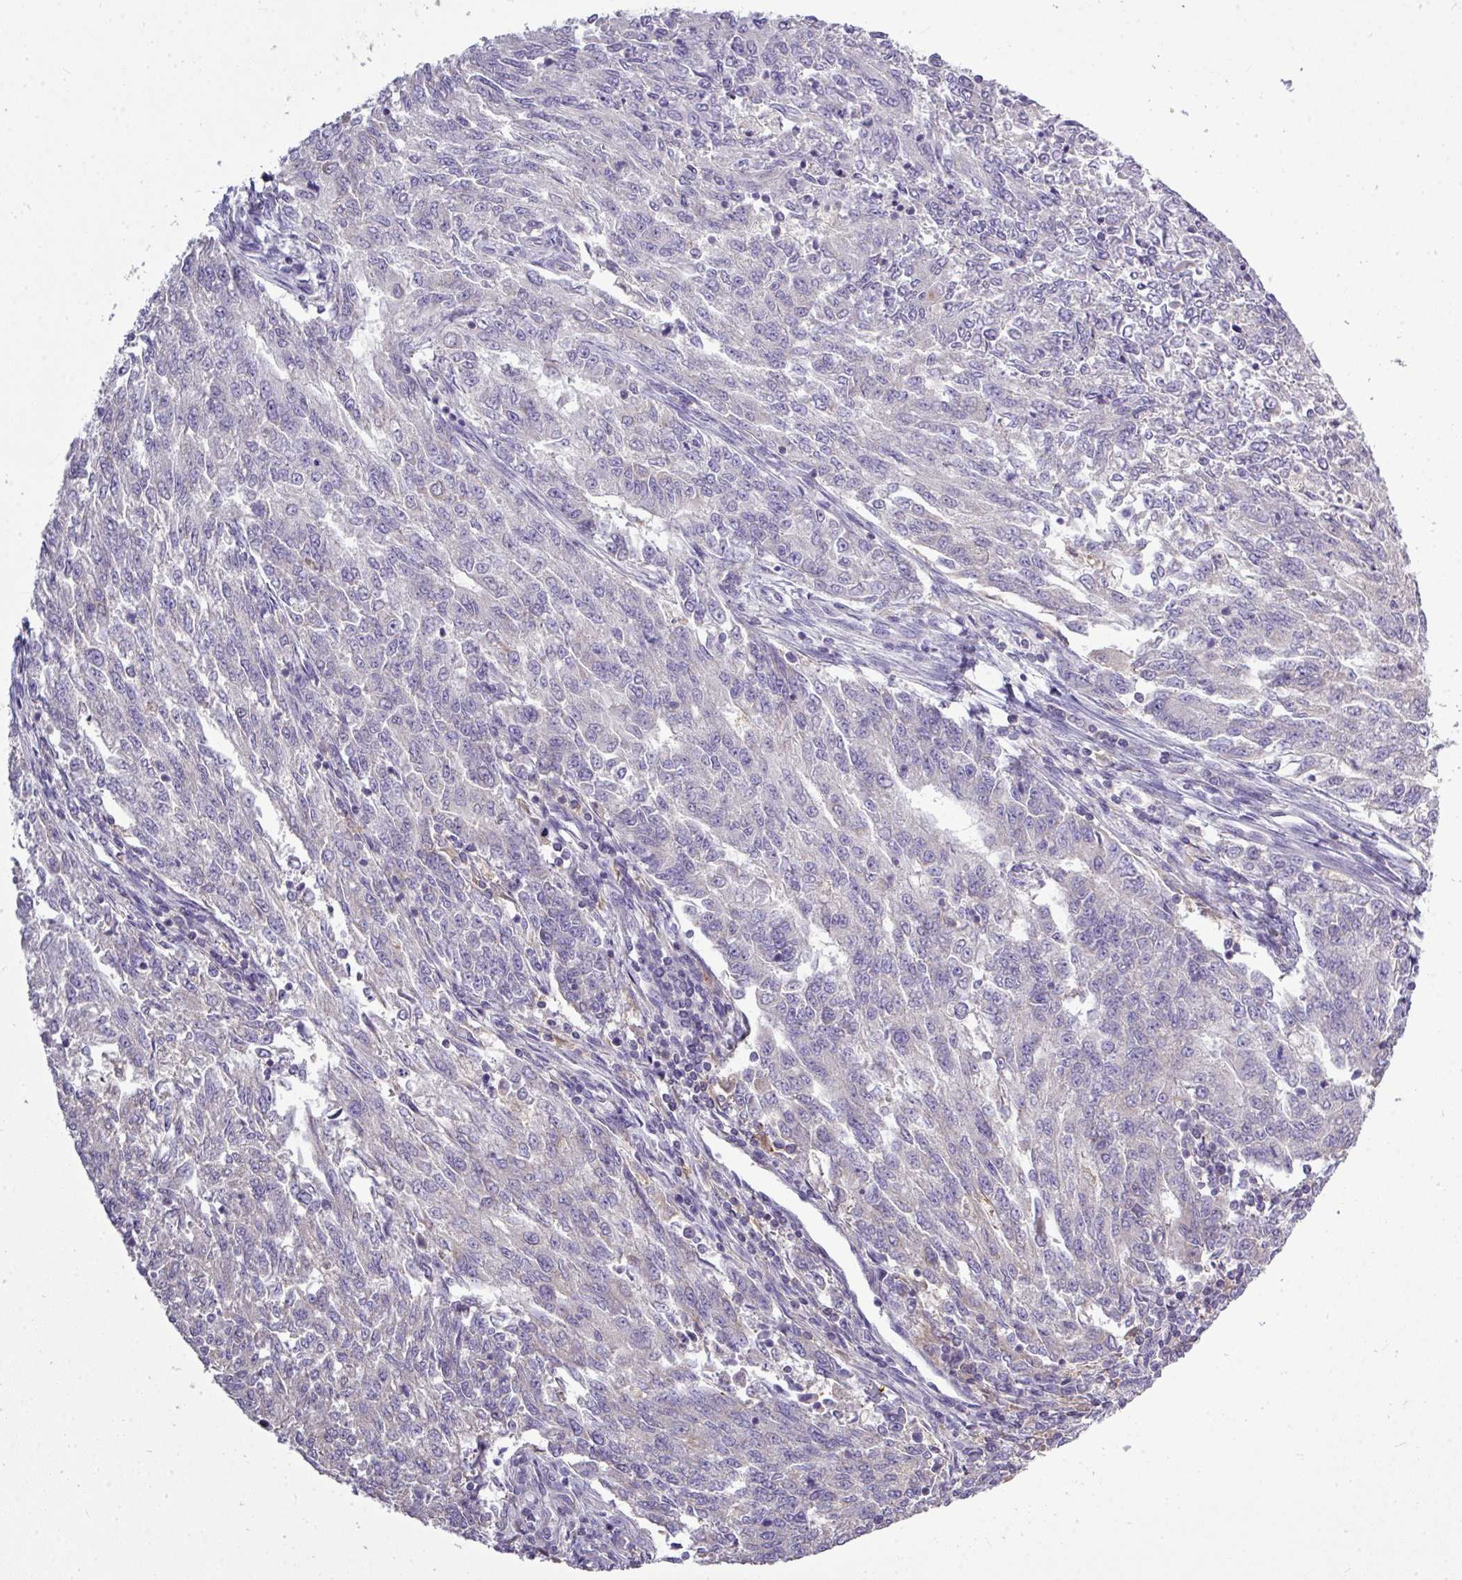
{"staining": {"intensity": "negative", "quantity": "none", "location": "none"}, "tissue": "endometrial cancer", "cell_type": "Tumor cells", "image_type": "cancer", "snomed": [{"axis": "morphology", "description": "Adenocarcinoma, NOS"}, {"axis": "topography", "description": "Endometrium"}], "caption": "IHC of human endometrial adenocarcinoma exhibits no expression in tumor cells.", "gene": "STAT5A", "patient": {"sex": "female", "age": 50}}